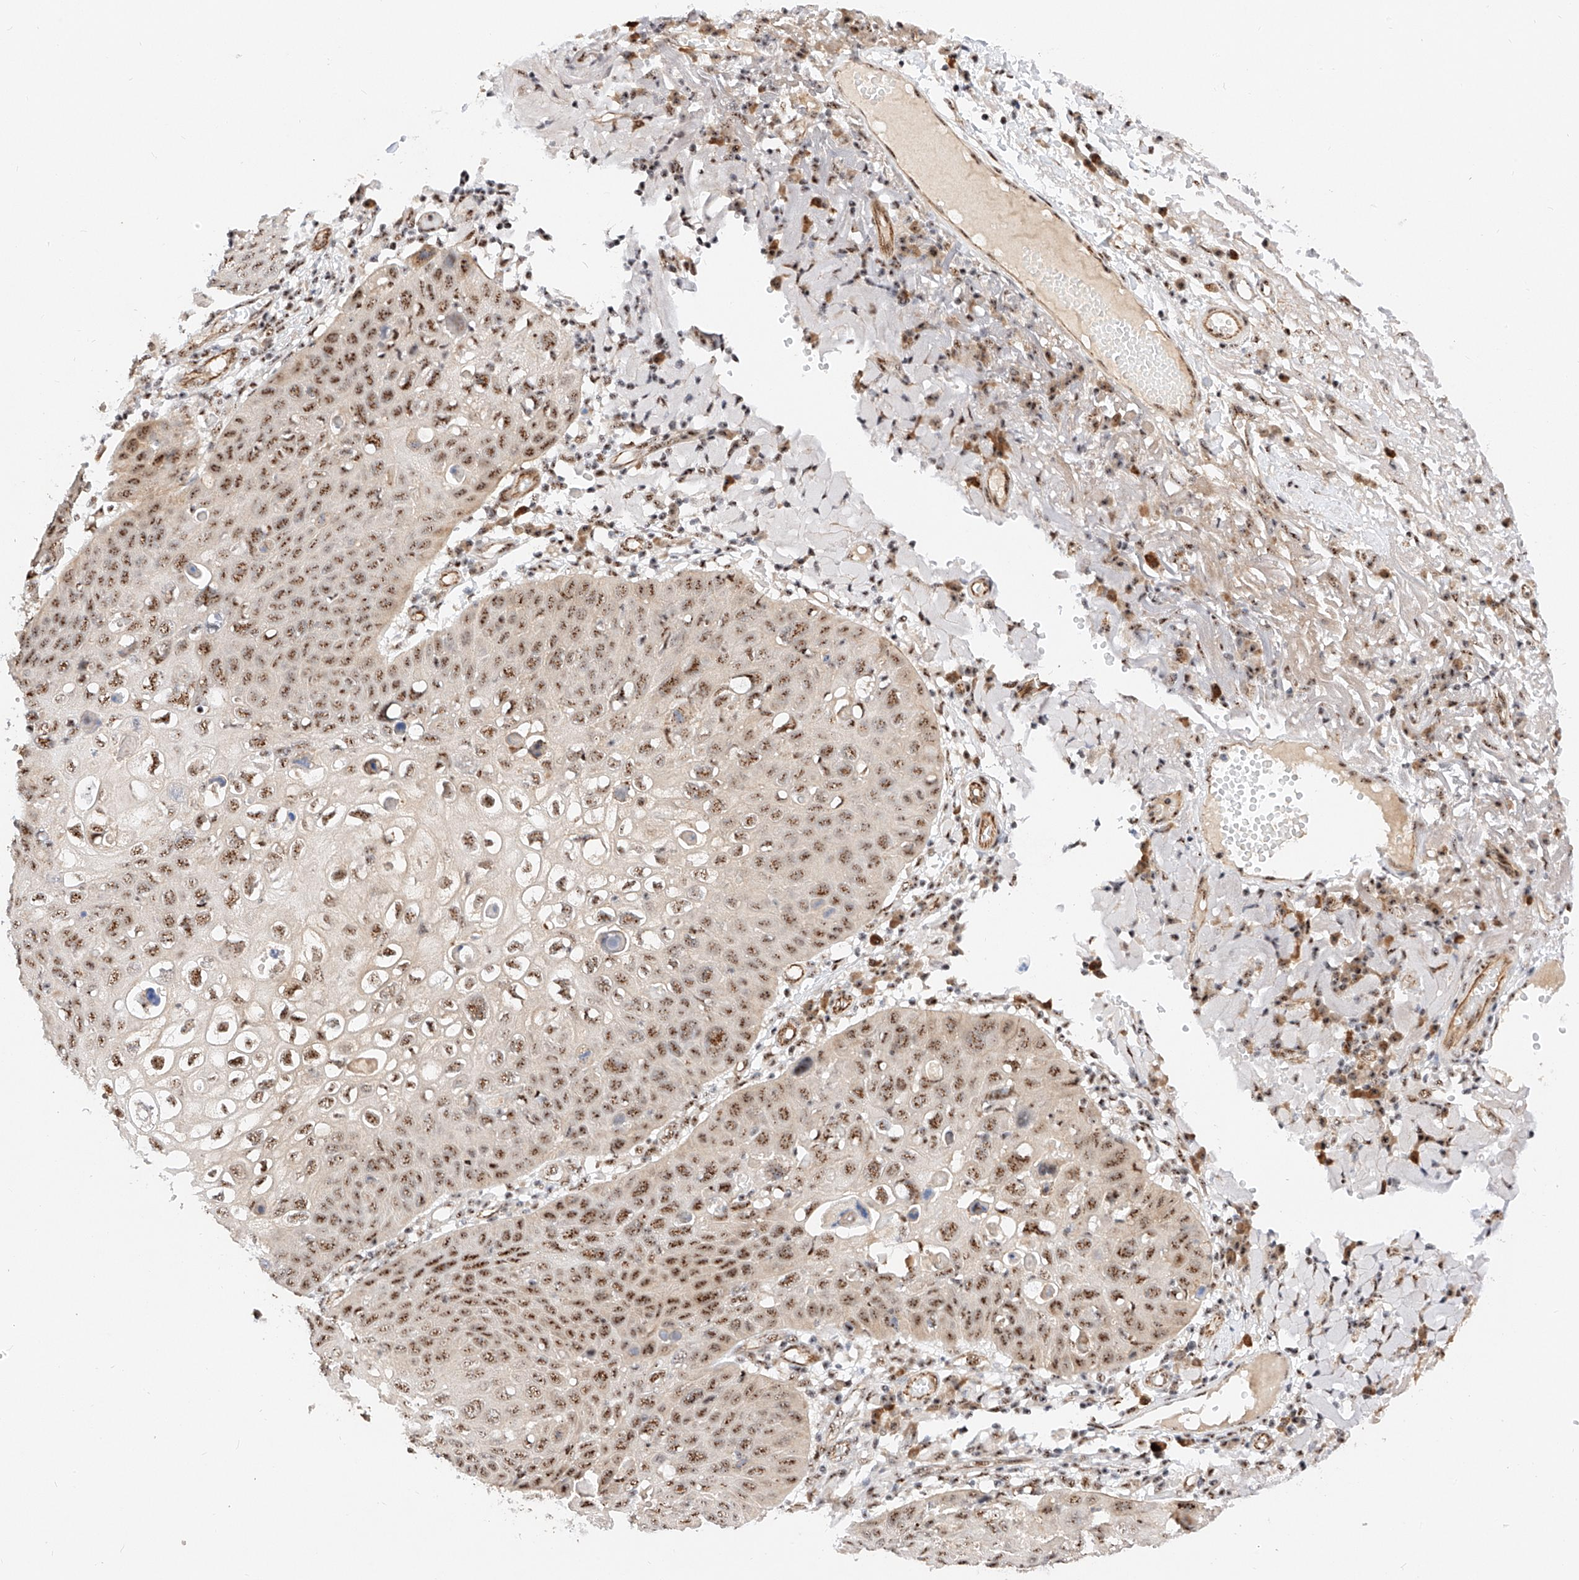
{"staining": {"intensity": "strong", "quantity": ">75%", "location": "nuclear"}, "tissue": "skin cancer", "cell_type": "Tumor cells", "image_type": "cancer", "snomed": [{"axis": "morphology", "description": "Squamous cell carcinoma, NOS"}, {"axis": "topography", "description": "Skin"}], "caption": "DAB (3,3'-diaminobenzidine) immunohistochemical staining of human skin cancer exhibits strong nuclear protein positivity in approximately >75% of tumor cells.", "gene": "ATXN7L2", "patient": {"sex": "female", "age": 90}}